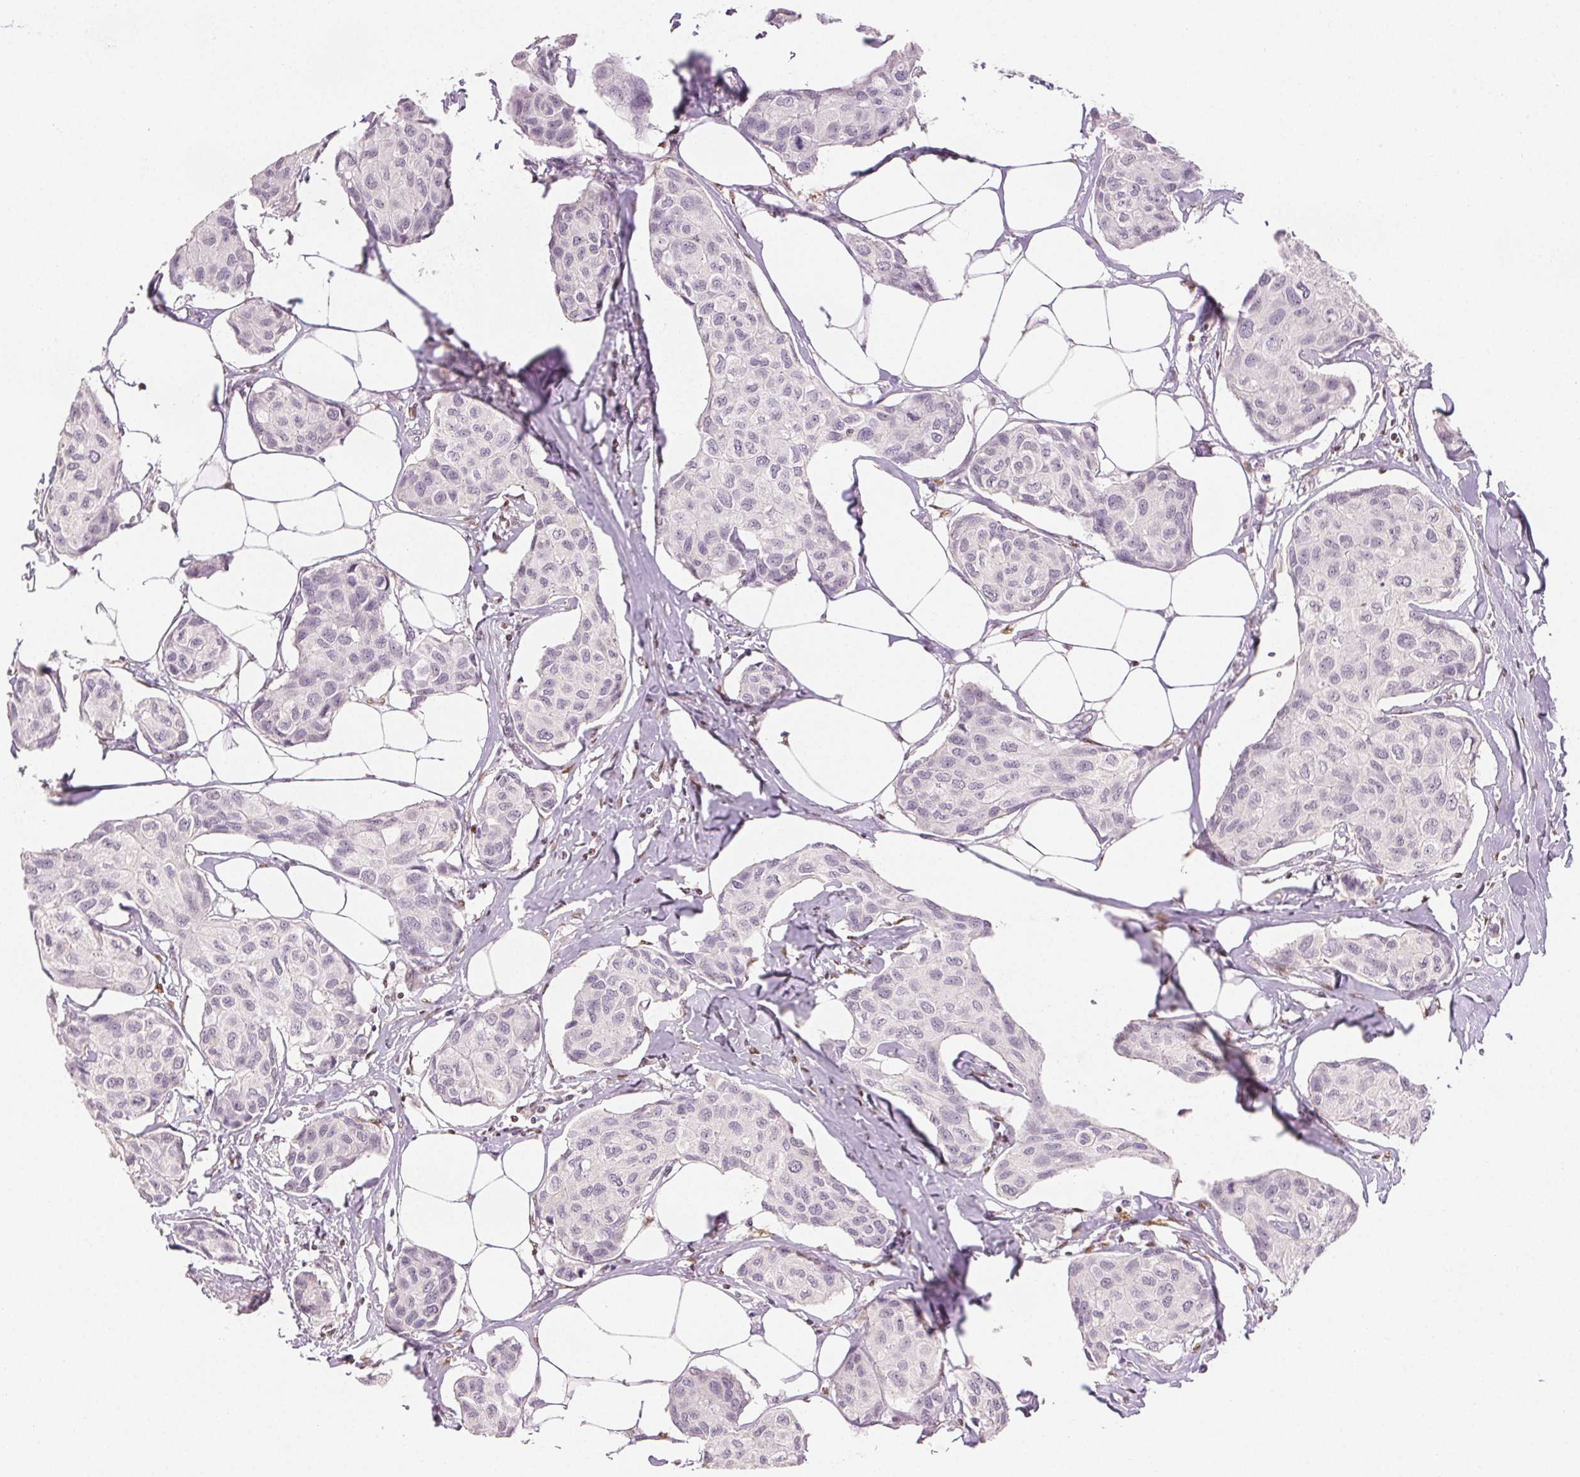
{"staining": {"intensity": "negative", "quantity": "none", "location": "none"}, "tissue": "breast cancer", "cell_type": "Tumor cells", "image_type": "cancer", "snomed": [{"axis": "morphology", "description": "Duct carcinoma"}, {"axis": "topography", "description": "Breast"}], "caption": "This is an IHC histopathology image of human breast intraductal carcinoma. There is no staining in tumor cells.", "gene": "RUNX2", "patient": {"sex": "female", "age": 80}}